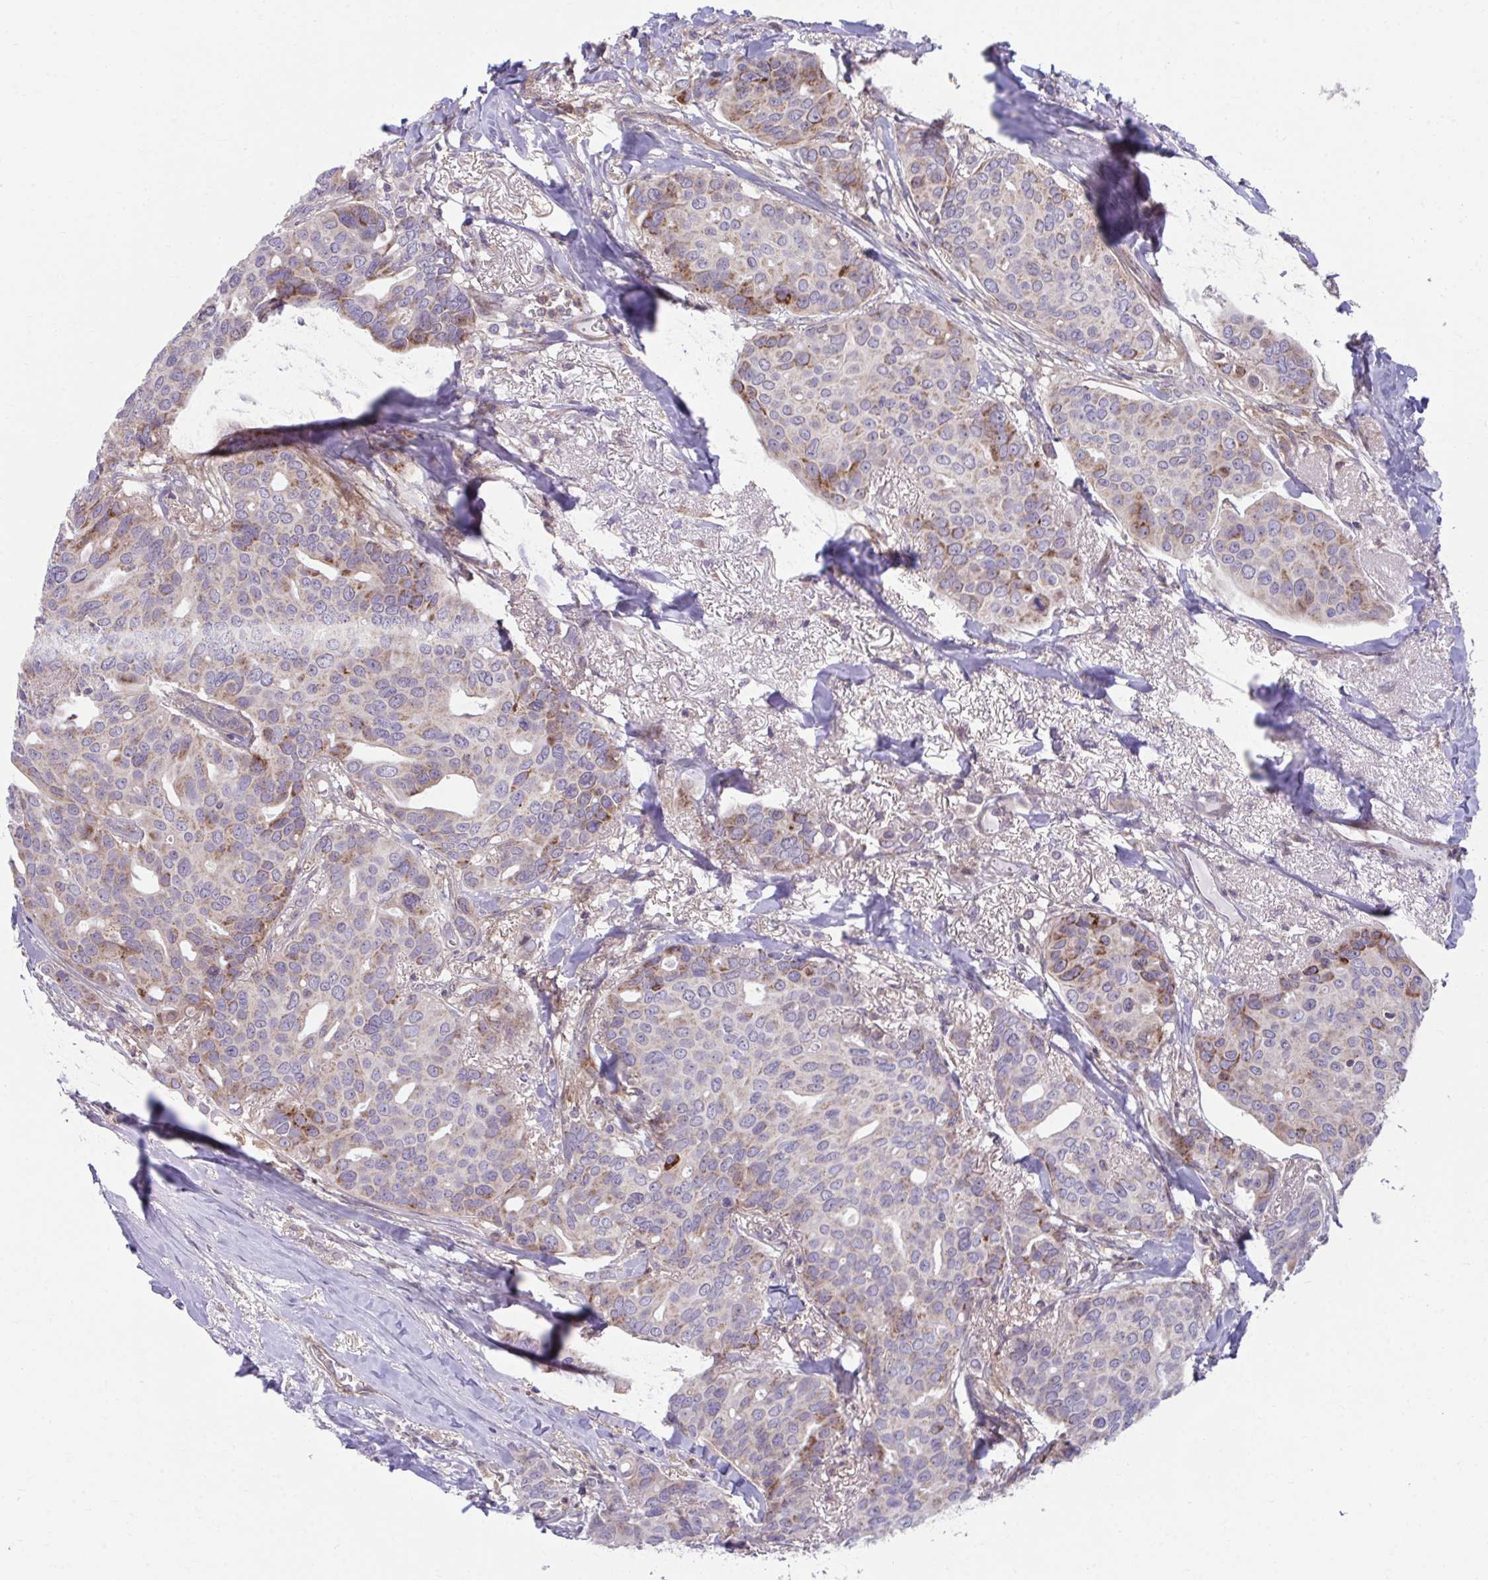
{"staining": {"intensity": "moderate", "quantity": "<25%", "location": "cytoplasmic/membranous"}, "tissue": "breast cancer", "cell_type": "Tumor cells", "image_type": "cancer", "snomed": [{"axis": "morphology", "description": "Duct carcinoma"}, {"axis": "topography", "description": "Breast"}], "caption": "Immunohistochemistry (IHC) histopathology image of human breast invasive ductal carcinoma stained for a protein (brown), which demonstrates low levels of moderate cytoplasmic/membranous staining in approximately <25% of tumor cells.", "gene": "C16orf54", "patient": {"sex": "female", "age": 54}}